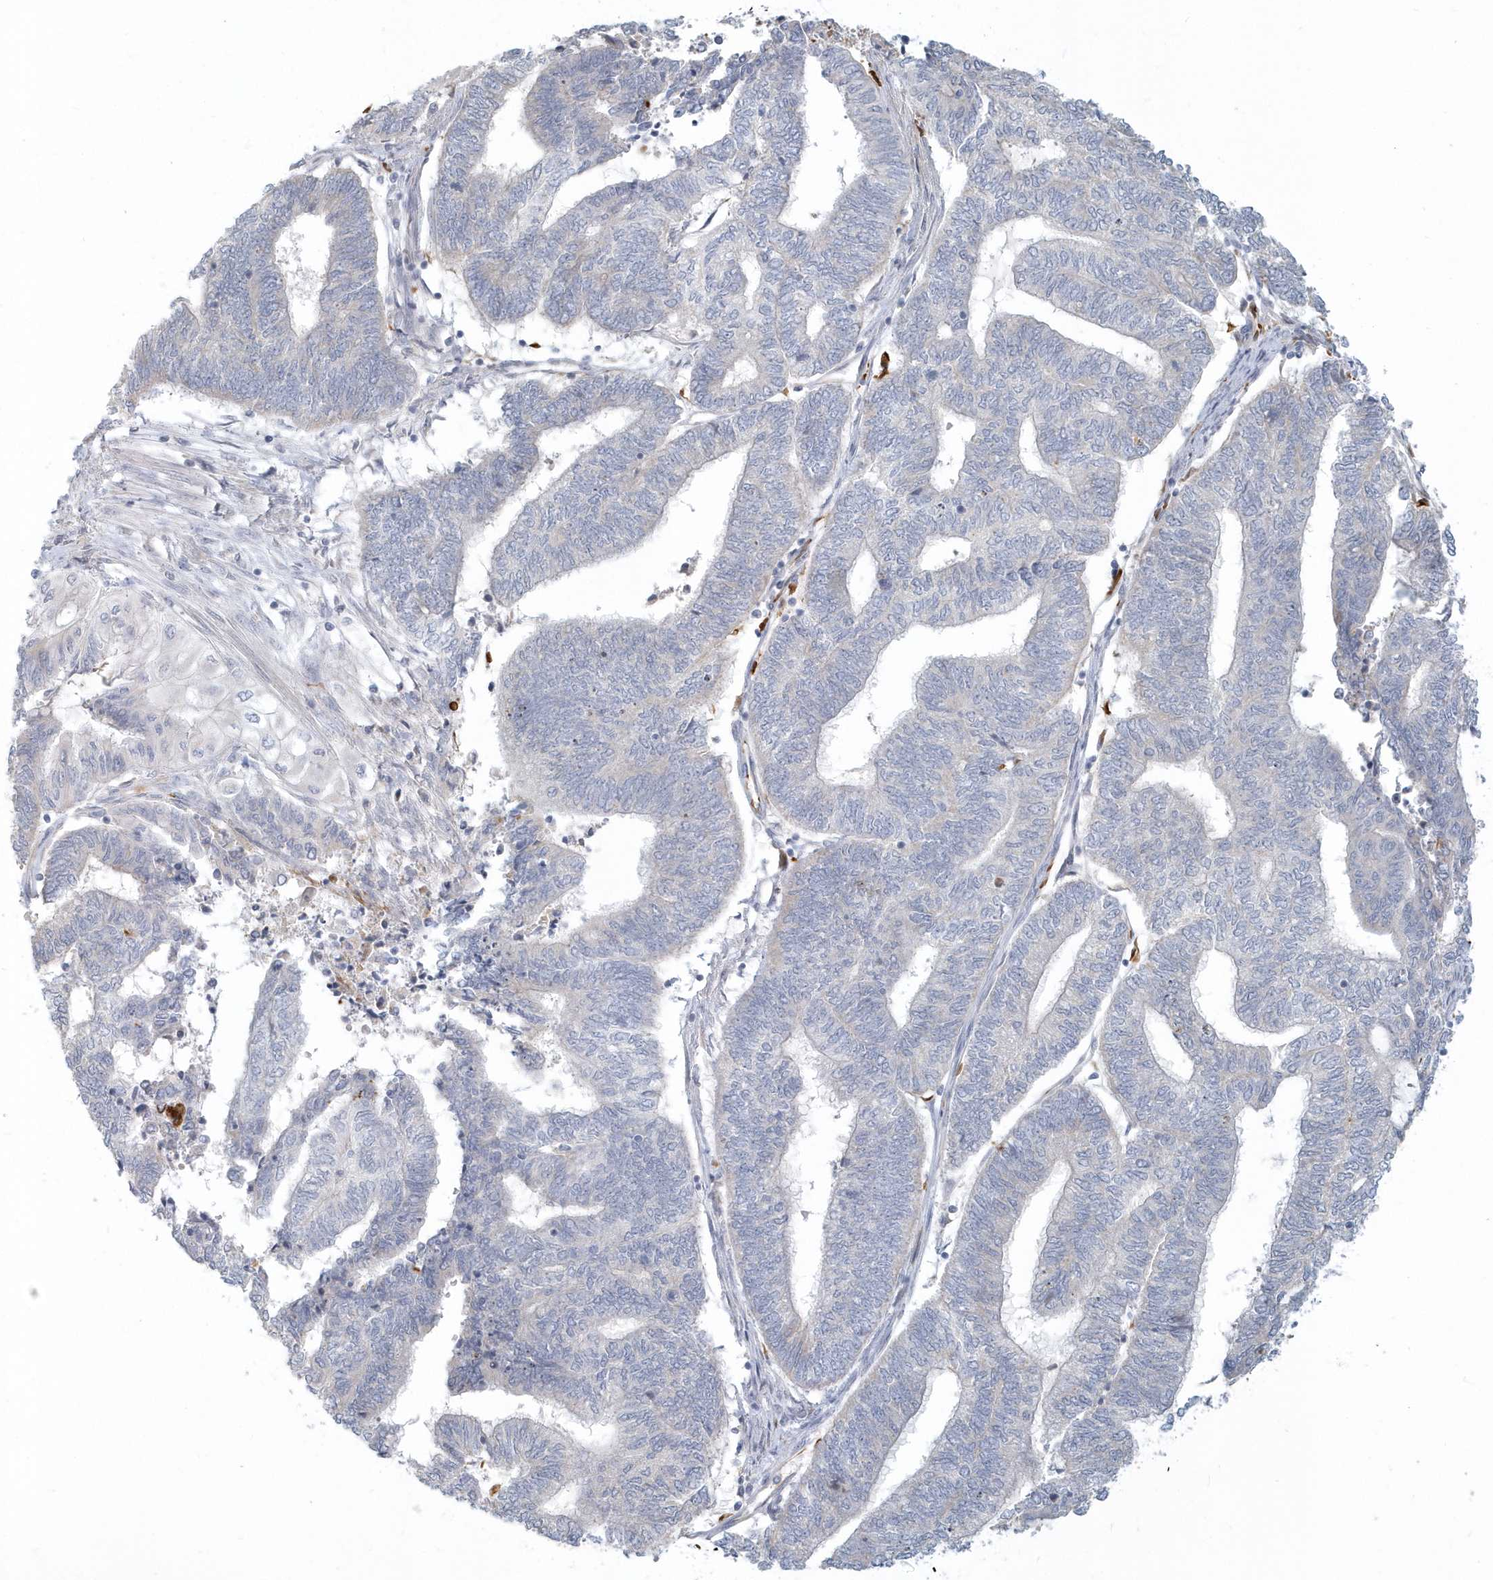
{"staining": {"intensity": "negative", "quantity": "none", "location": "none"}, "tissue": "endometrial cancer", "cell_type": "Tumor cells", "image_type": "cancer", "snomed": [{"axis": "morphology", "description": "Adenocarcinoma, NOS"}, {"axis": "topography", "description": "Uterus"}, {"axis": "topography", "description": "Endometrium"}], "caption": "This is an IHC image of adenocarcinoma (endometrial). There is no expression in tumor cells.", "gene": "NAPB", "patient": {"sex": "female", "age": 70}}